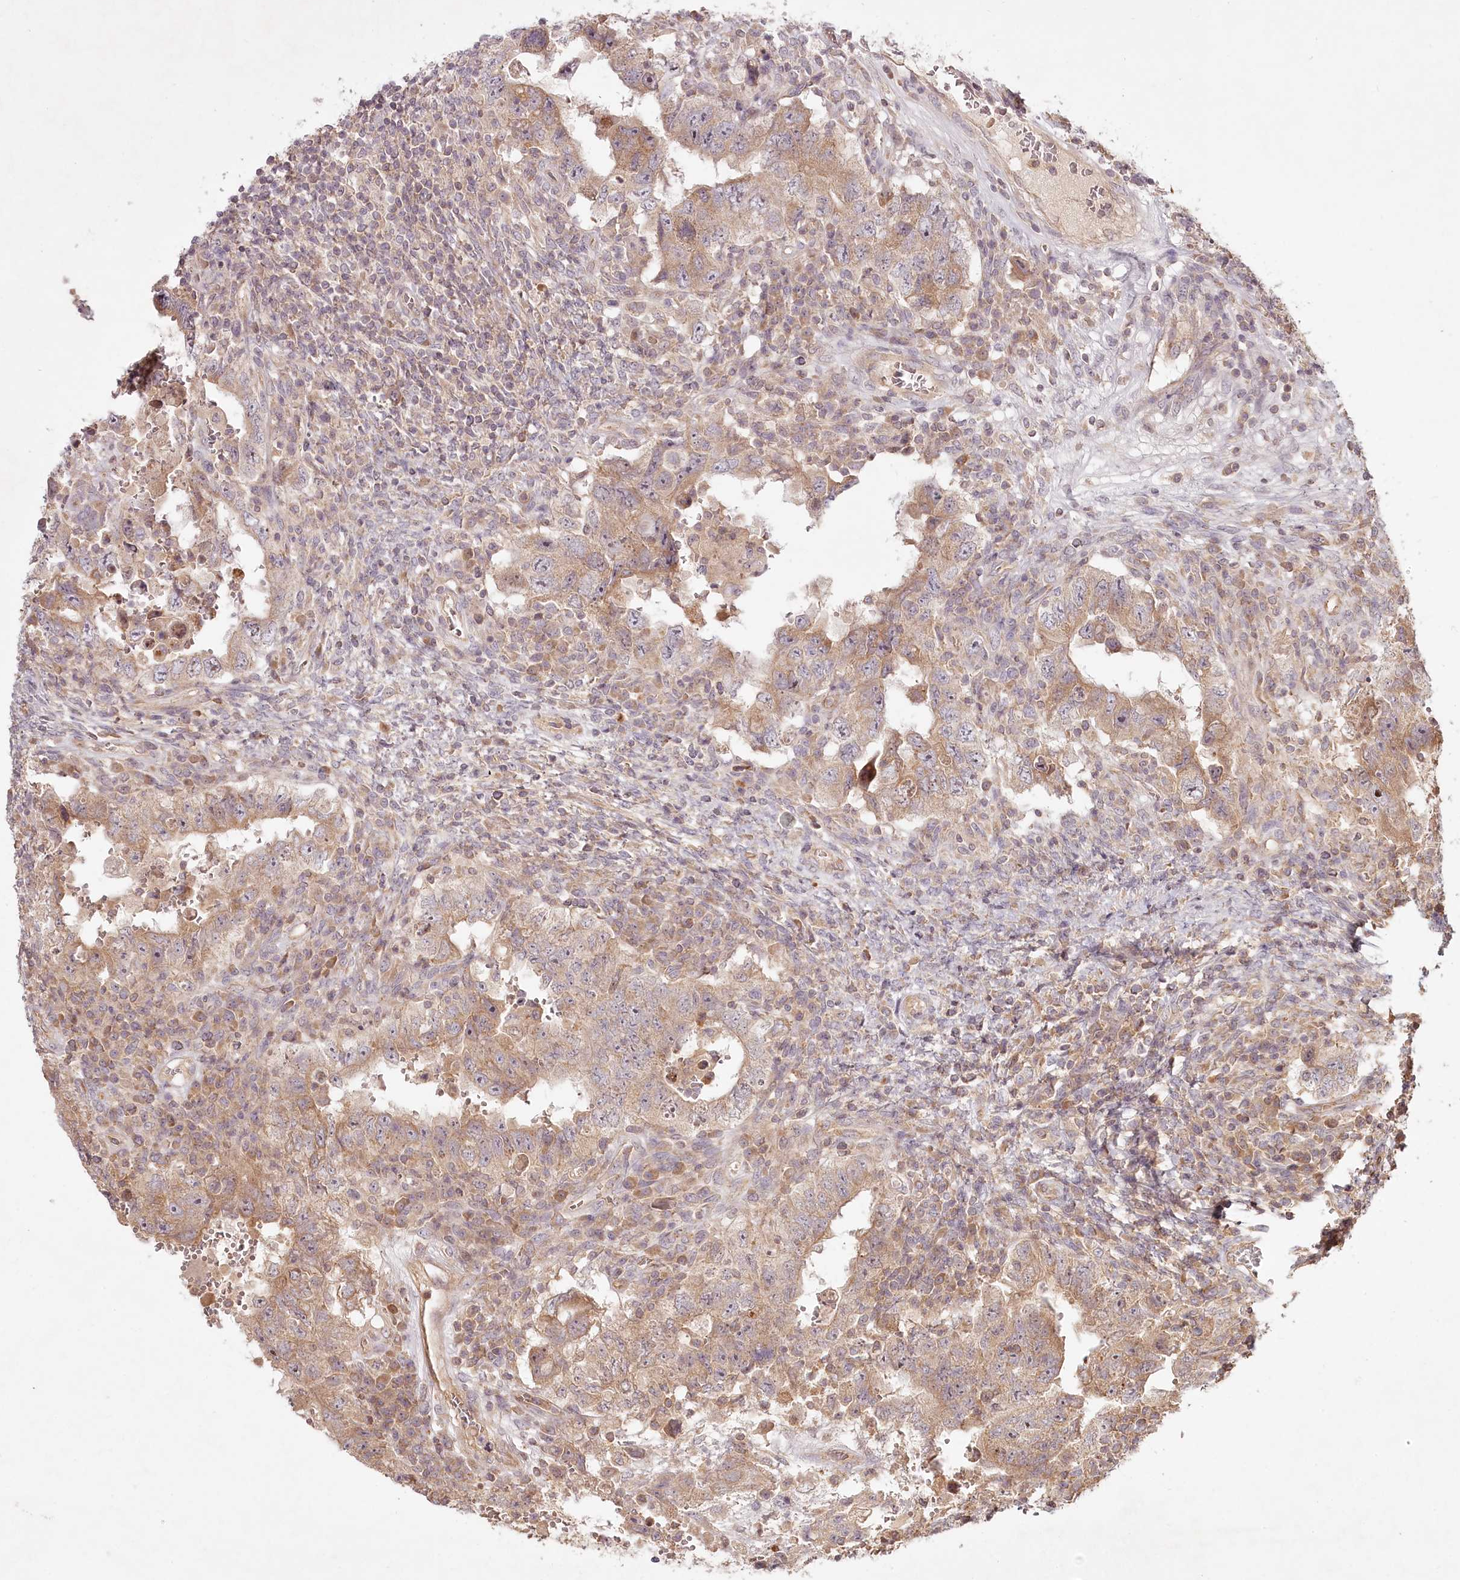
{"staining": {"intensity": "weak", "quantity": ">75%", "location": "cytoplasmic/membranous"}, "tissue": "testis cancer", "cell_type": "Tumor cells", "image_type": "cancer", "snomed": [{"axis": "morphology", "description": "Carcinoma, Embryonal, NOS"}, {"axis": "topography", "description": "Testis"}], "caption": "Immunohistochemistry of testis embryonal carcinoma demonstrates low levels of weak cytoplasmic/membranous staining in about >75% of tumor cells.", "gene": "TMIE", "patient": {"sex": "male", "age": 26}}